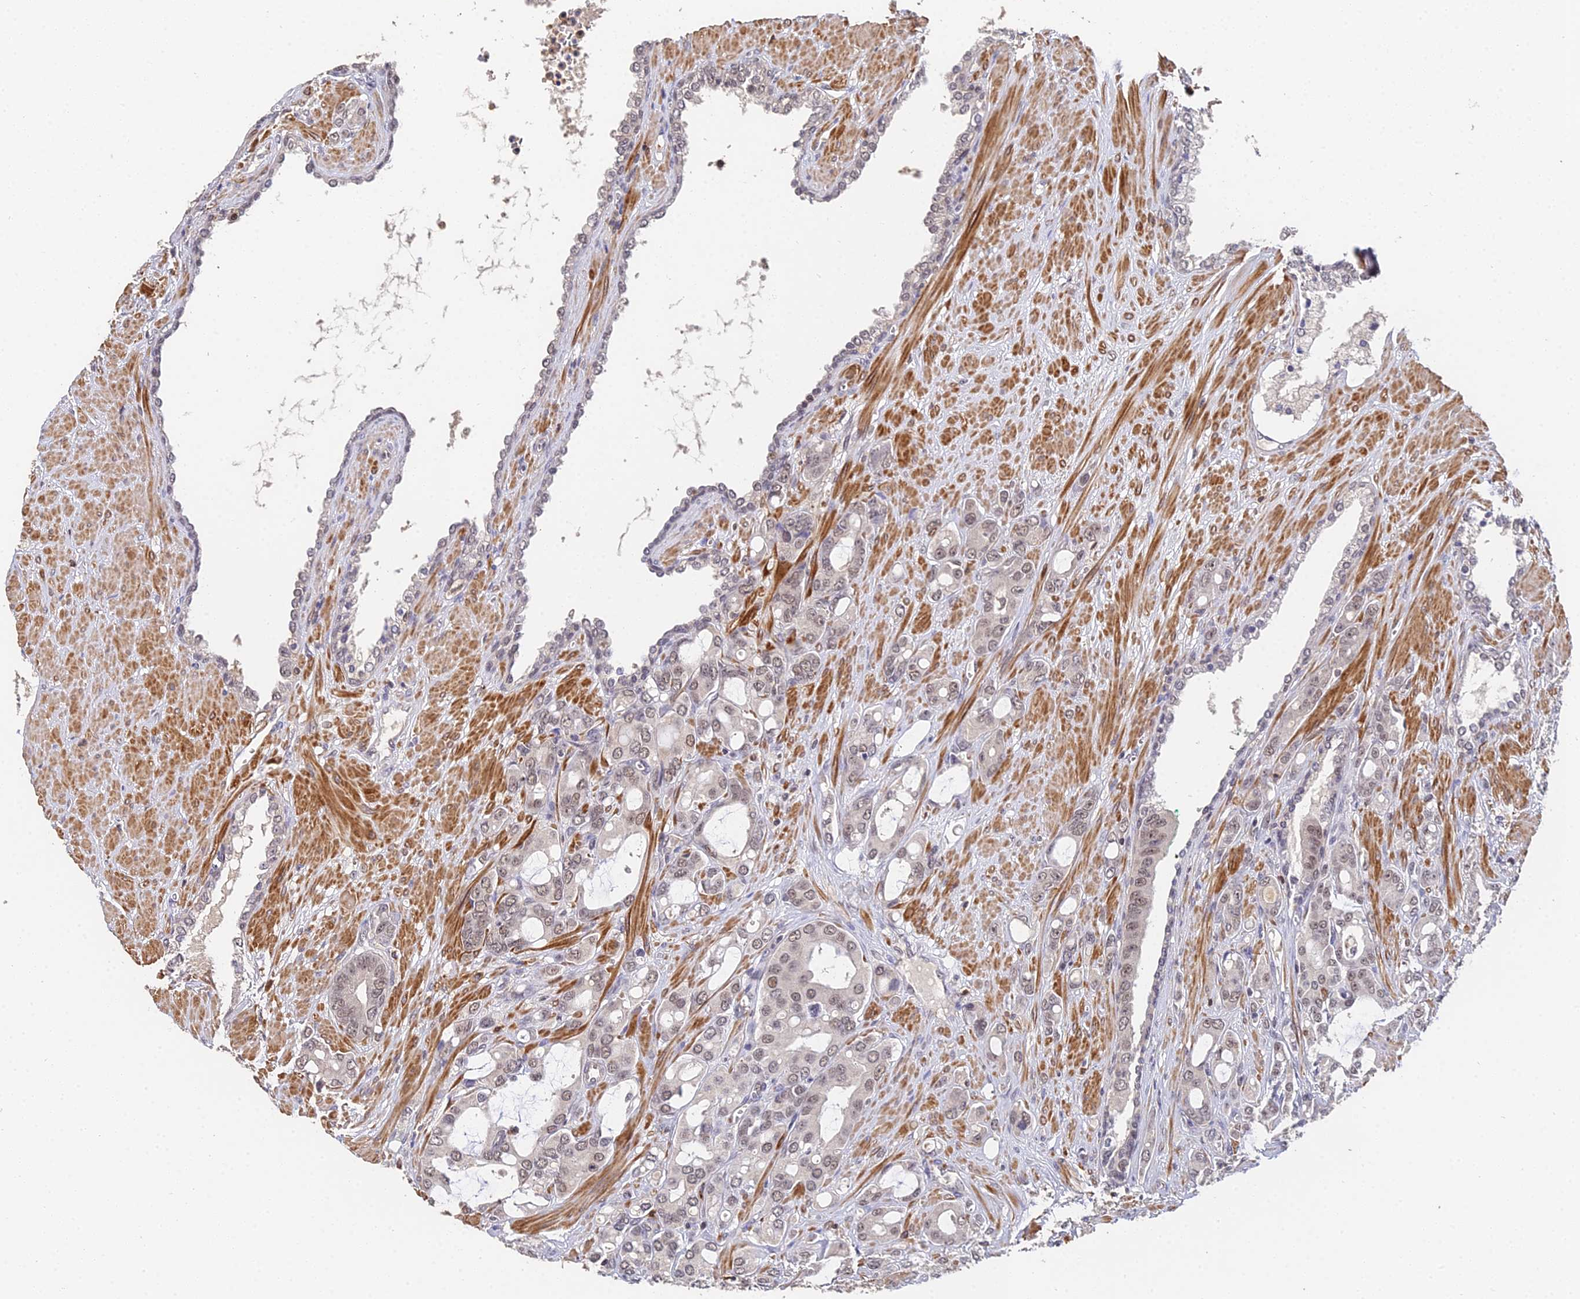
{"staining": {"intensity": "weak", "quantity": "25%-75%", "location": "nuclear"}, "tissue": "prostate cancer", "cell_type": "Tumor cells", "image_type": "cancer", "snomed": [{"axis": "morphology", "description": "Adenocarcinoma, High grade"}, {"axis": "topography", "description": "Prostate"}], "caption": "Immunohistochemistry (IHC) of human prostate high-grade adenocarcinoma displays low levels of weak nuclear positivity in approximately 25%-75% of tumor cells. (Stains: DAB in brown, nuclei in blue, Microscopy: brightfield microscopy at high magnification).", "gene": "LSM5", "patient": {"sex": "male", "age": 72}}